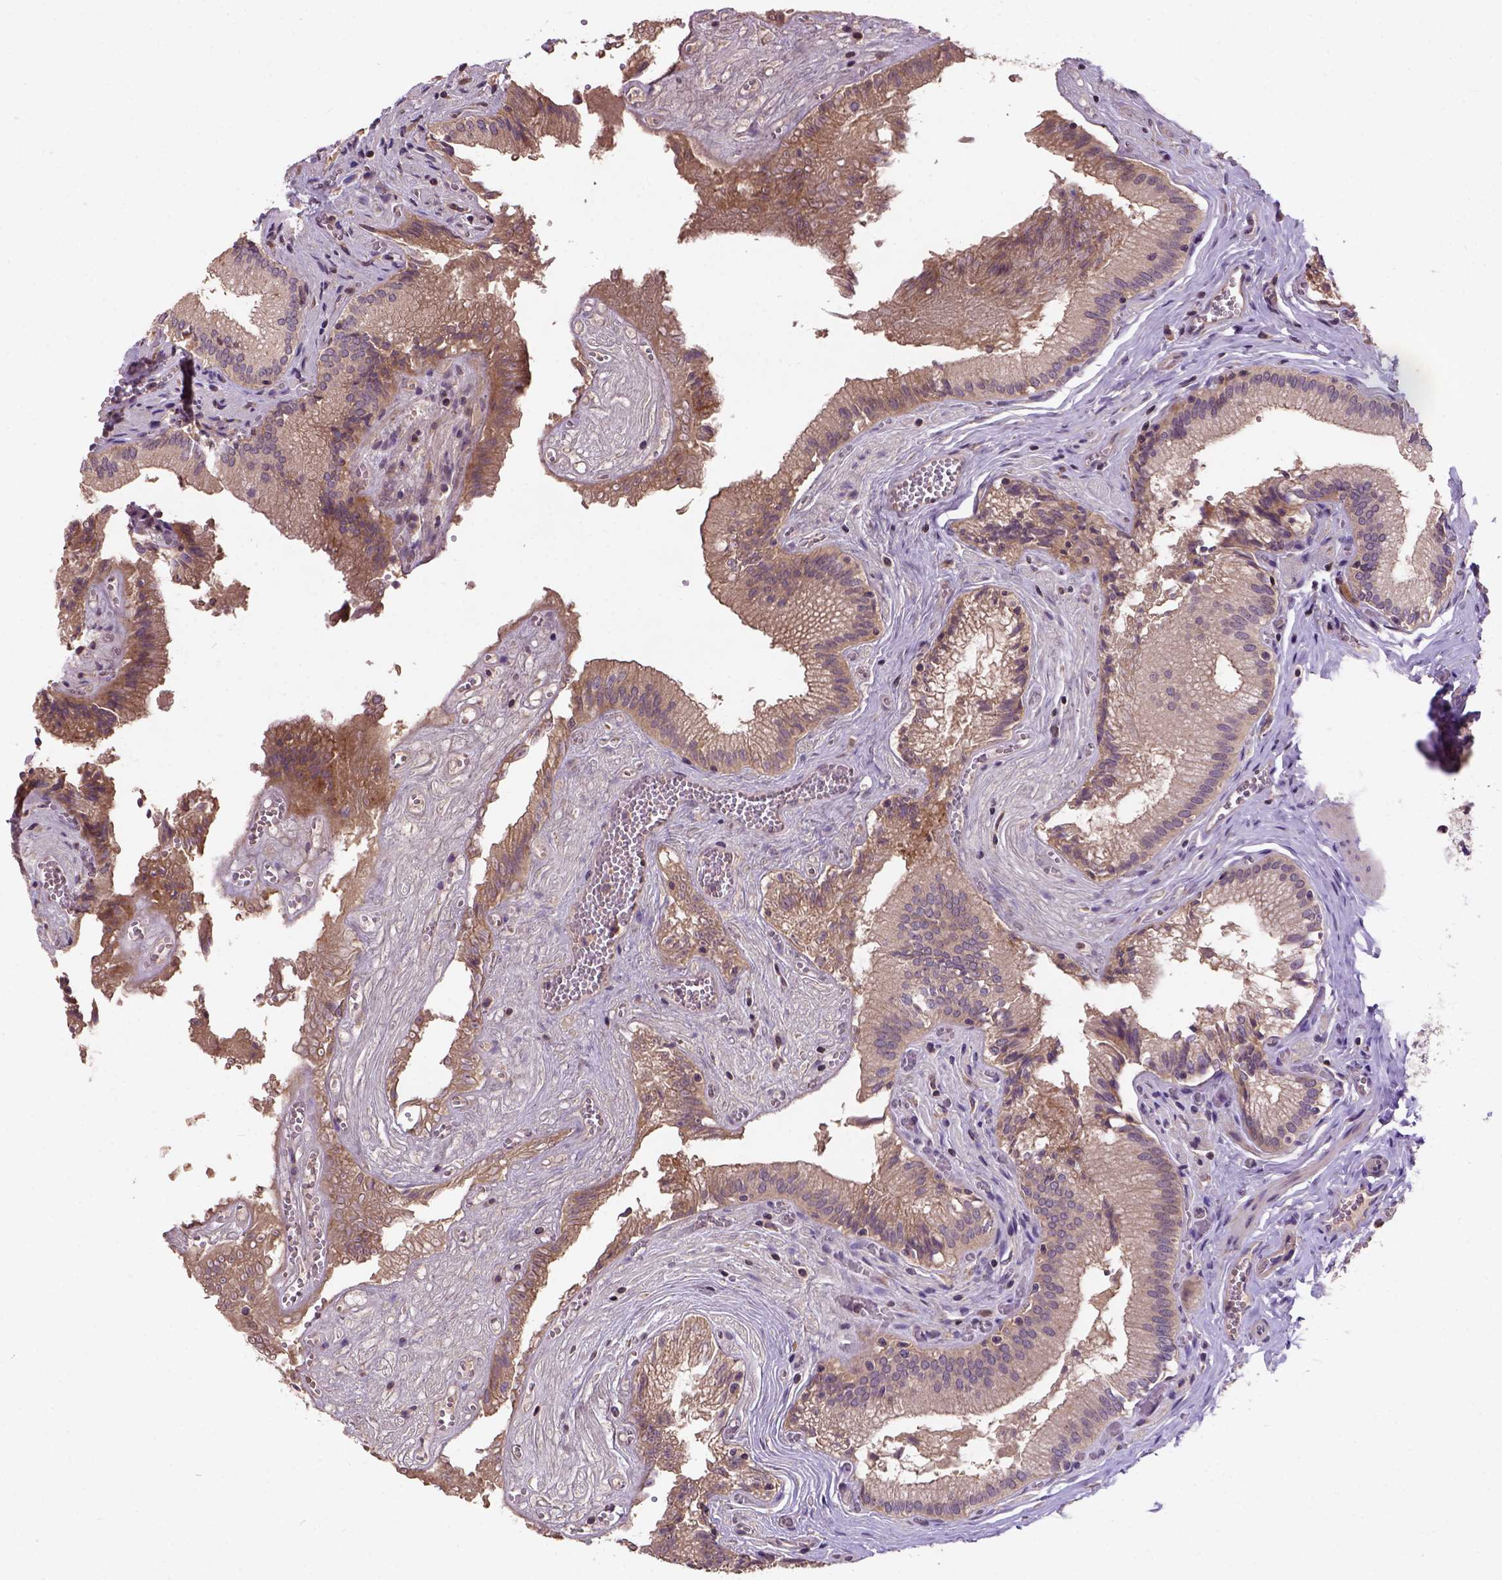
{"staining": {"intensity": "moderate", "quantity": ">75%", "location": "cytoplasmic/membranous"}, "tissue": "gallbladder", "cell_type": "Glandular cells", "image_type": "normal", "snomed": [{"axis": "morphology", "description": "Normal tissue, NOS"}, {"axis": "topography", "description": "Gallbladder"}, {"axis": "topography", "description": "Peripheral nerve tissue"}], "caption": "Human gallbladder stained with a brown dye displays moderate cytoplasmic/membranous positive expression in about >75% of glandular cells.", "gene": "KBTBD8", "patient": {"sex": "male", "age": 17}}